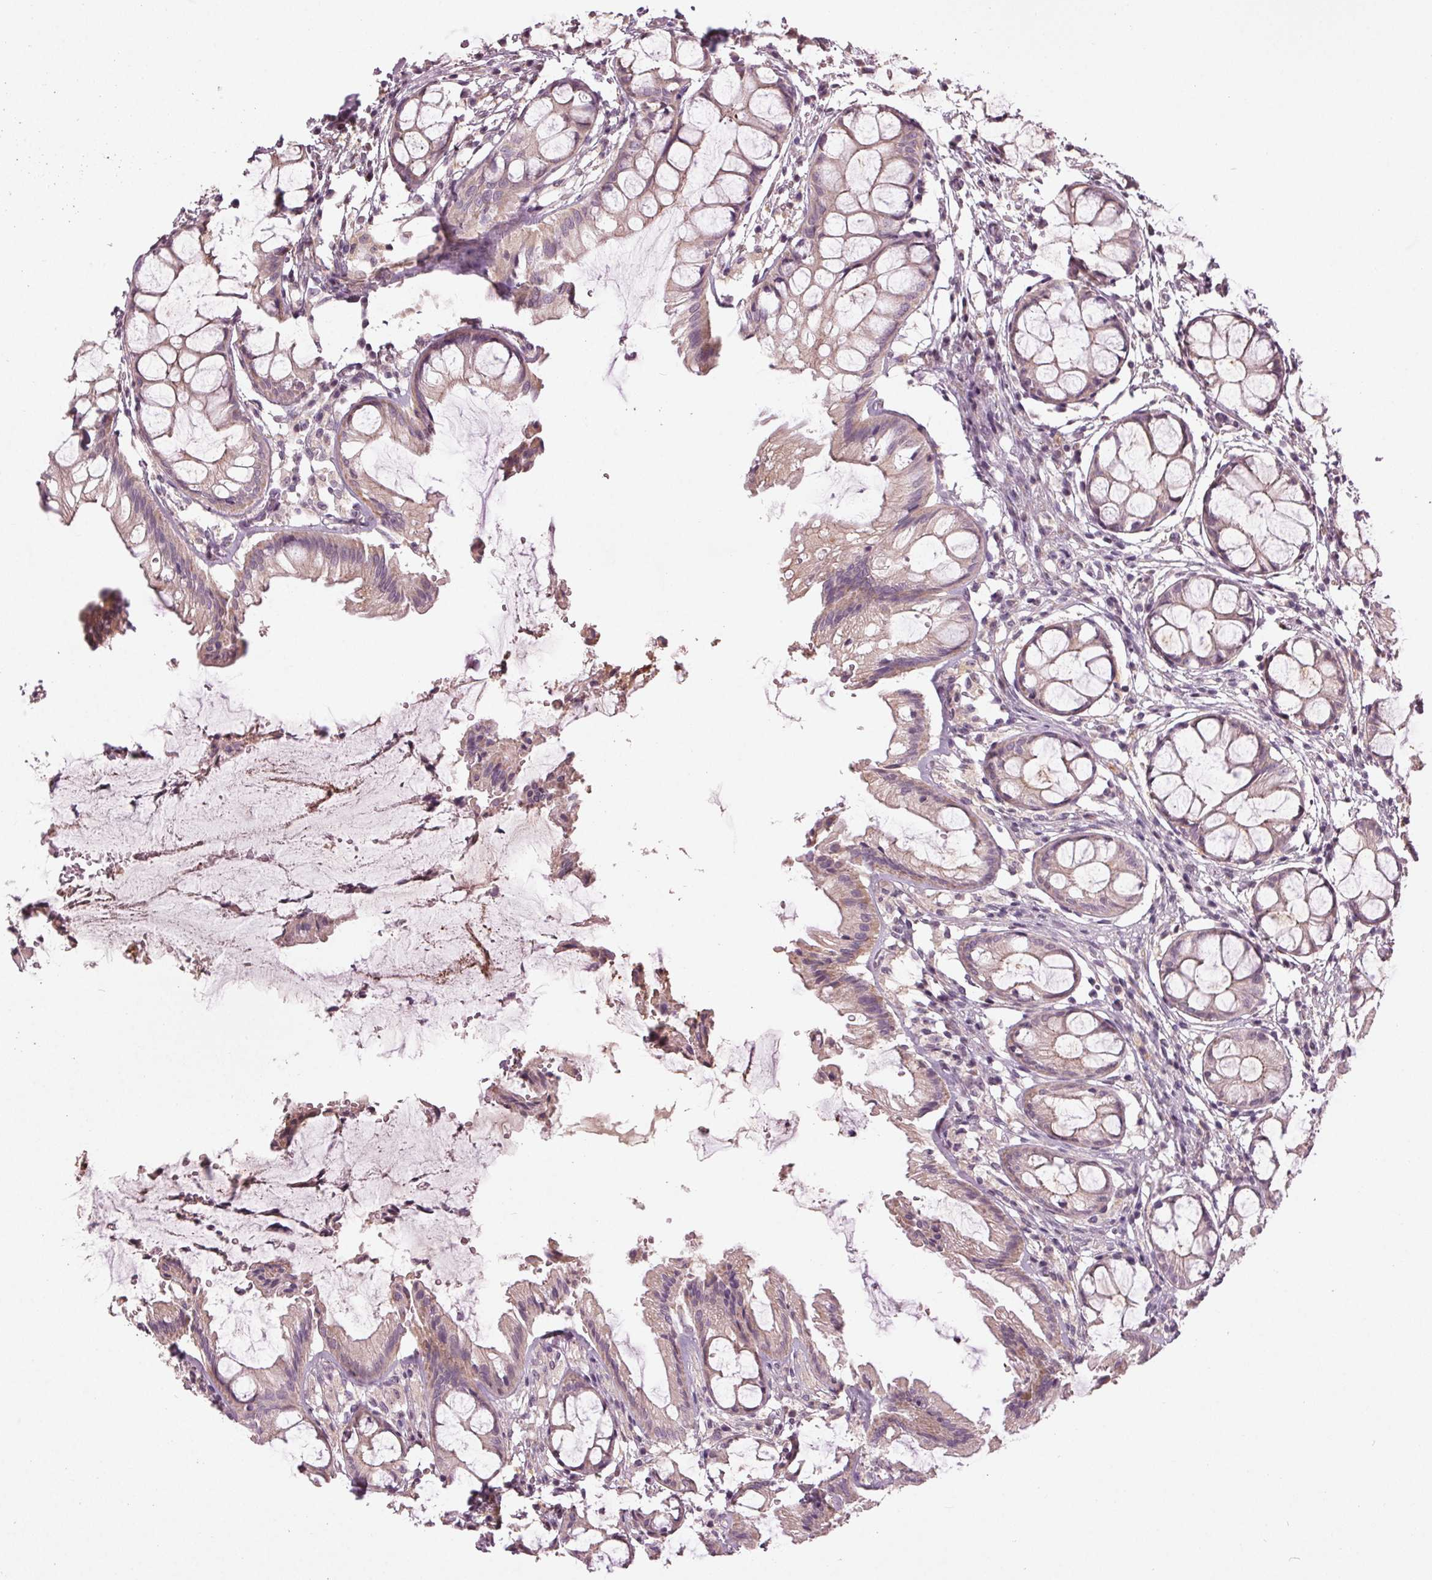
{"staining": {"intensity": "weak", "quantity": "<25%", "location": "cytoplasmic/membranous"}, "tissue": "rectum", "cell_type": "Glandular cells", "image_type": "normal", "snomed": [{"axis": "morphology", "description": "Normal tissue, NOS"}, {"axis": "topography", "description": "Rectum"}], "caption": "High power microscopy histopathology image of an immunohistochemistry histopathology image of unremarkable rectum, revealing no significant expression in glandular cells. (Brightfield microscopy of DAB immunohistochemistry at high magnification).", "gene": "ZNF605", "patient": {"sex": "female", "age": 62}}